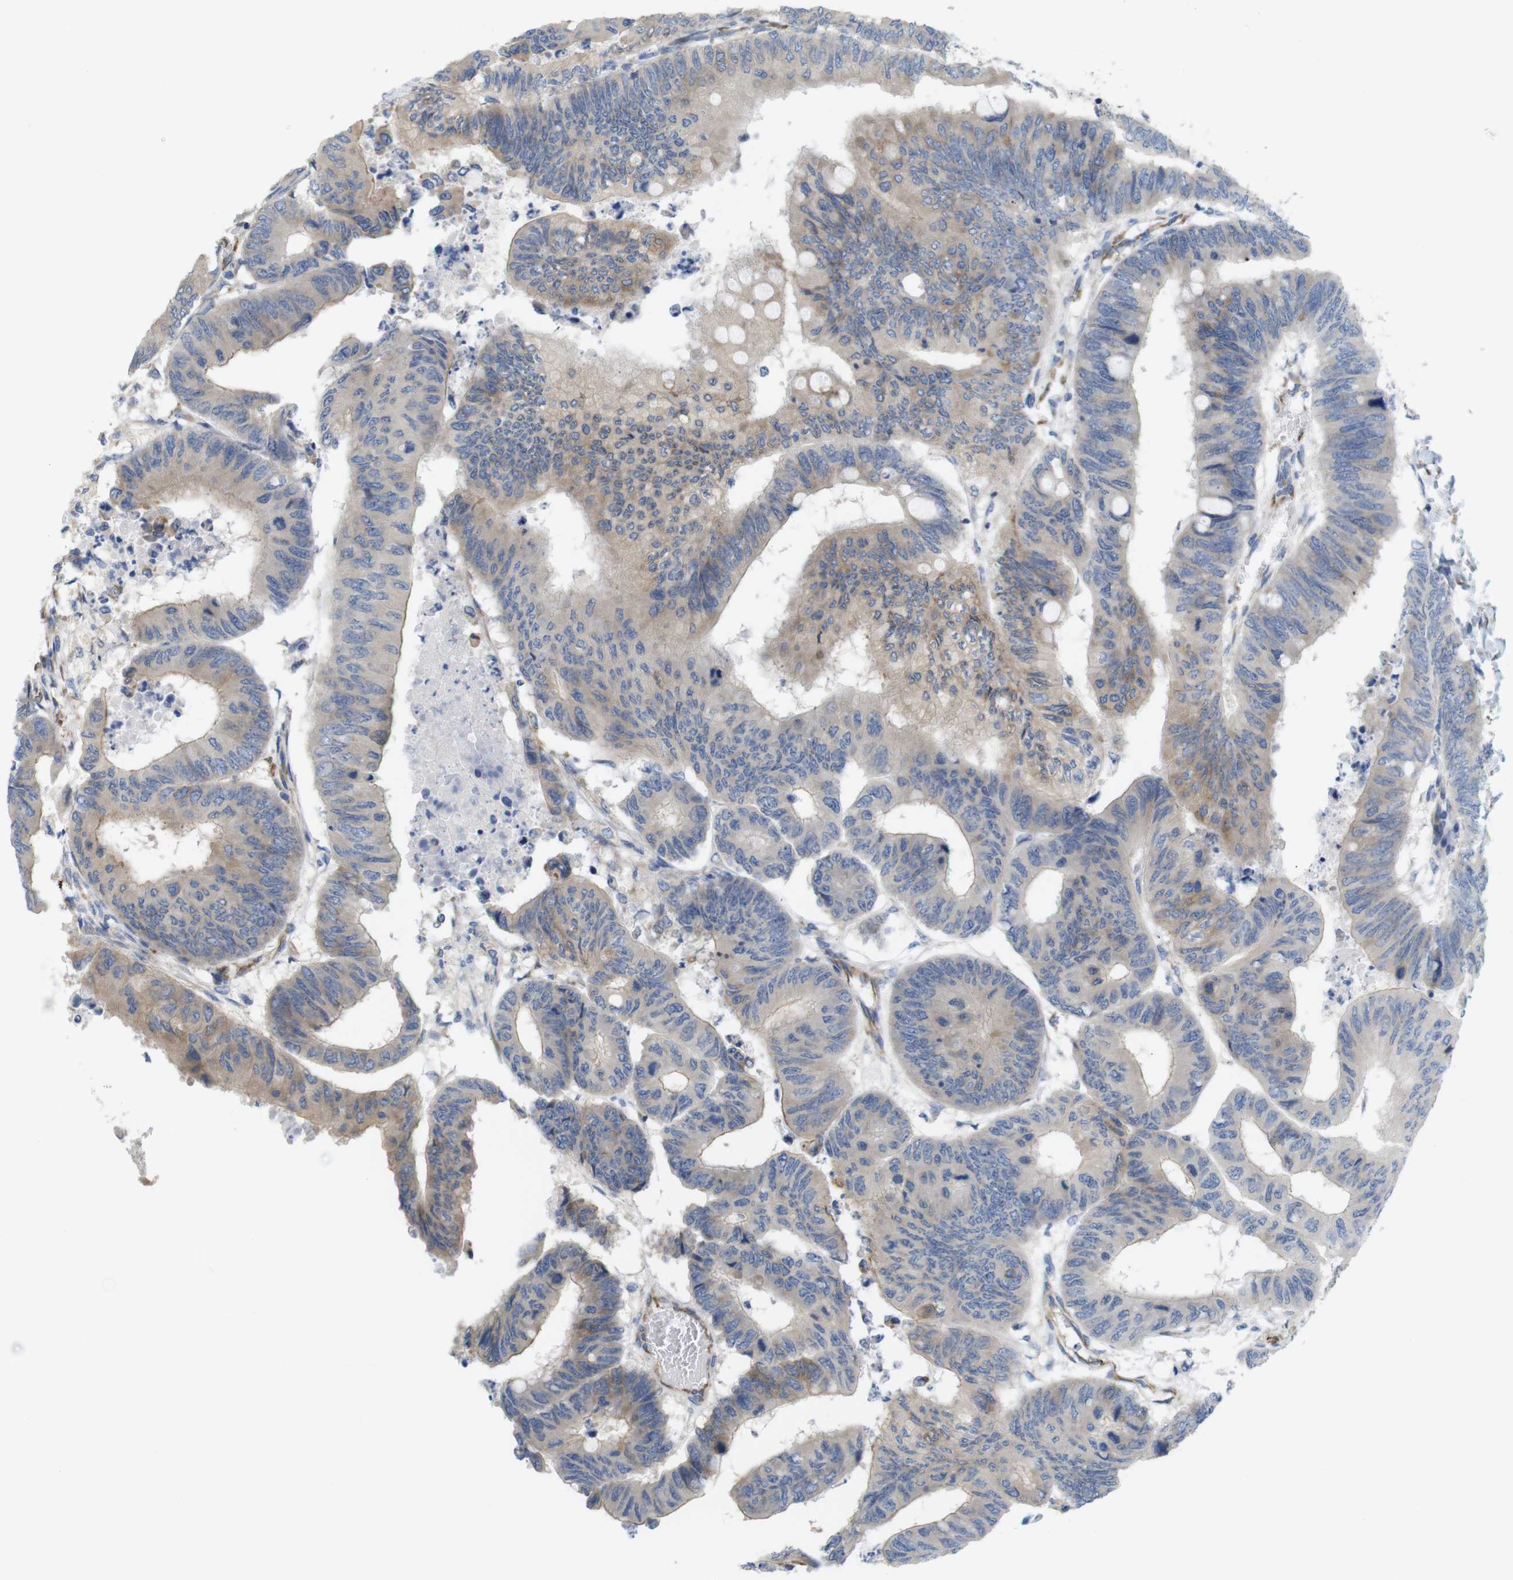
{"staining": {"intensity": "weak", "quantity": "25%-75%", "location": "cytoplasmic/membranous"}, "tissue": "colorectal cancer", "cell_type": "Tumor cells", "image_type": "cancer", "snomed": [{"axis": "morphology", "description": "Normal tissue, NOS"}, {"axis": "morphology", "description": "Adenocarcinoma, NOS"}, {"axis": "topography", "description": "Rectum"}, {"axis": "topography", "description": "Peripheral nerve tissue"}], "caption": "This photomicrograph shows IHC staining of human colorectal cancer, with low weak cytoplasmic/membranous positivity in about 25%-75% of tumor cells.", "gene": "PCNX2", "patient": {"sex": "male", "age": 92}}